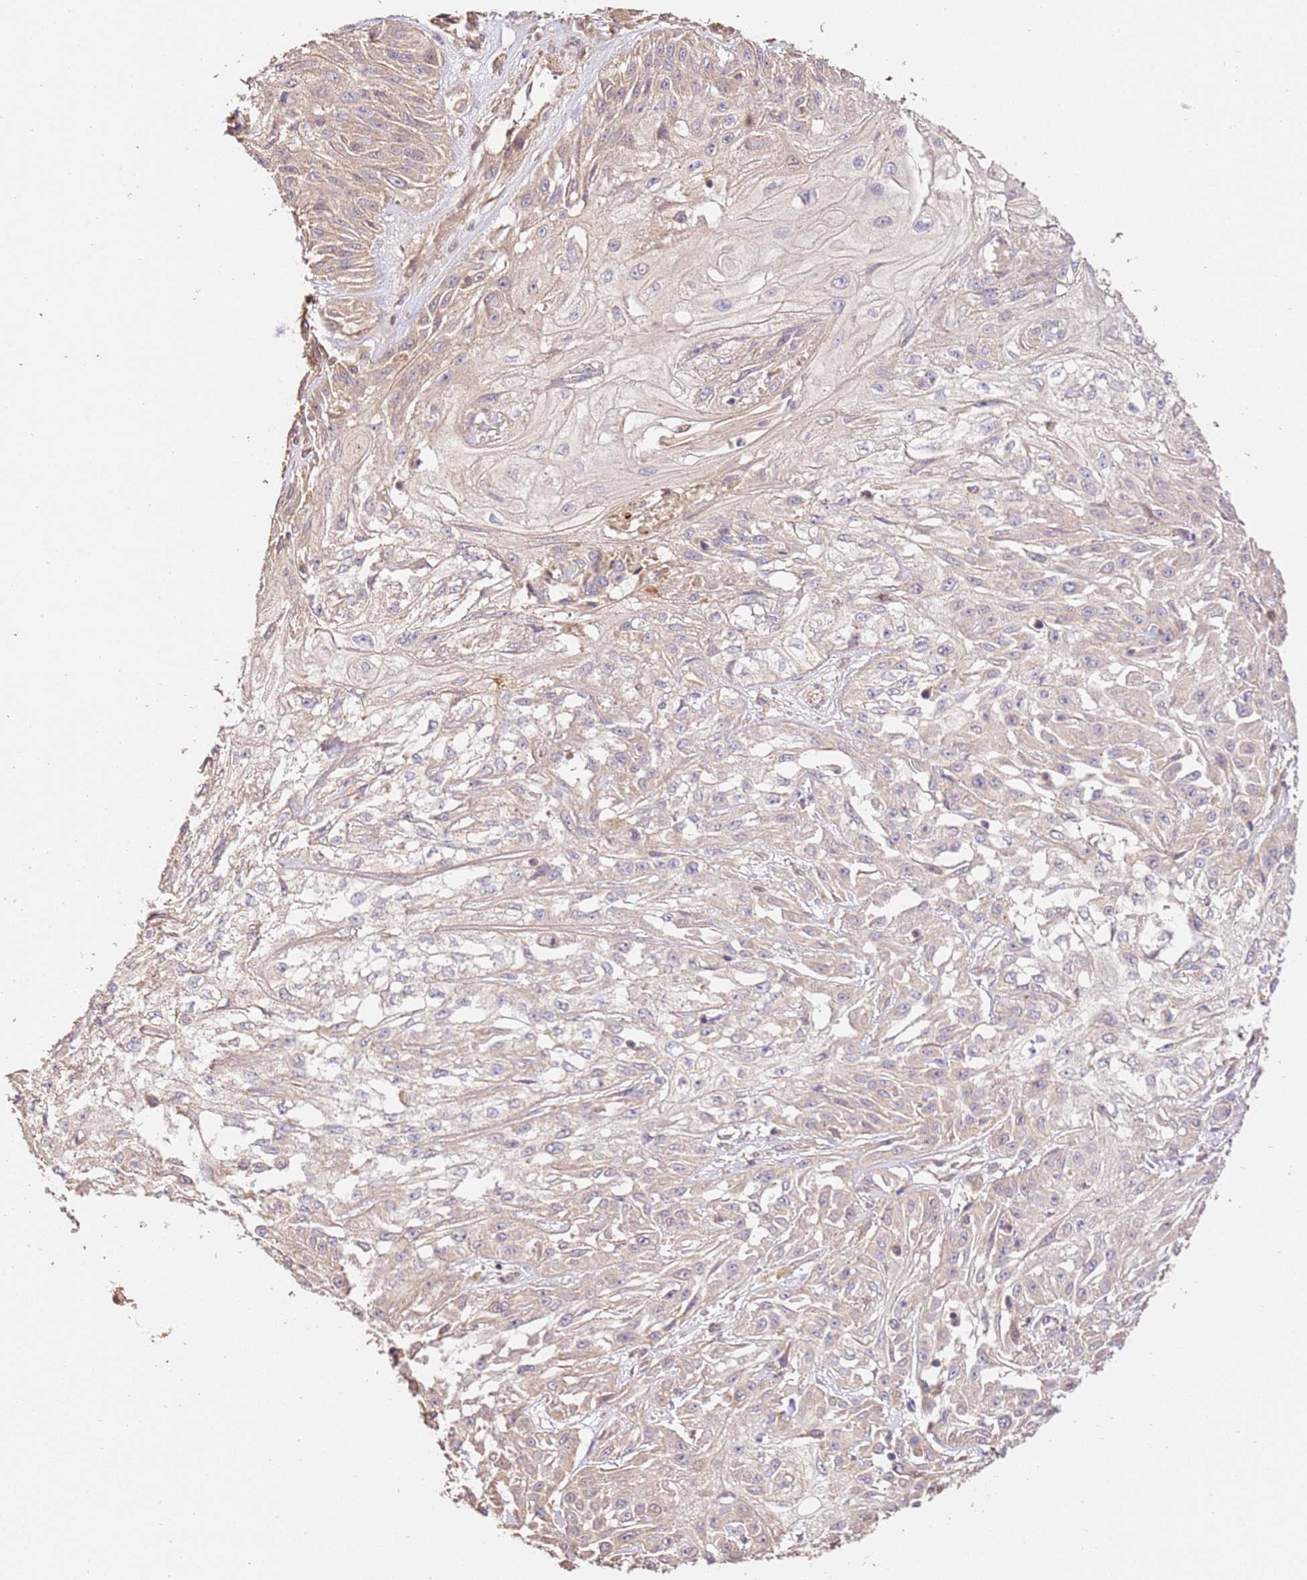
{"staining": {"intensity": "negative", "quantity": "none", "location": "none"}, "tissue": "skin cancer", "cell_type": "Tumor cells", "image_type": "cancer", "snomed": [{"axis": "morphology", "description": "Squamous cell carcinoma, NOS"}, {"axis": "morphology", "description": "Squamous cell carcinoma, metastatic, NOS"}, {"axis": "topography", "description": "Skin"}, {"axis": "topography", "description": "Lymph node"}], "caption": "Immunohistochemistry of human skin metastatic squamous cell carcinoma shows no expression in tumor cells. The staining was performed using DAB (3,3'-diaminobenzidine) to visualize the protein expression in brown, while the nuclei were stained in blue with hematoxylin (Magnification: 20x).", "gene": "CEP55", "patient": {"sex": "male", "age": 75}}